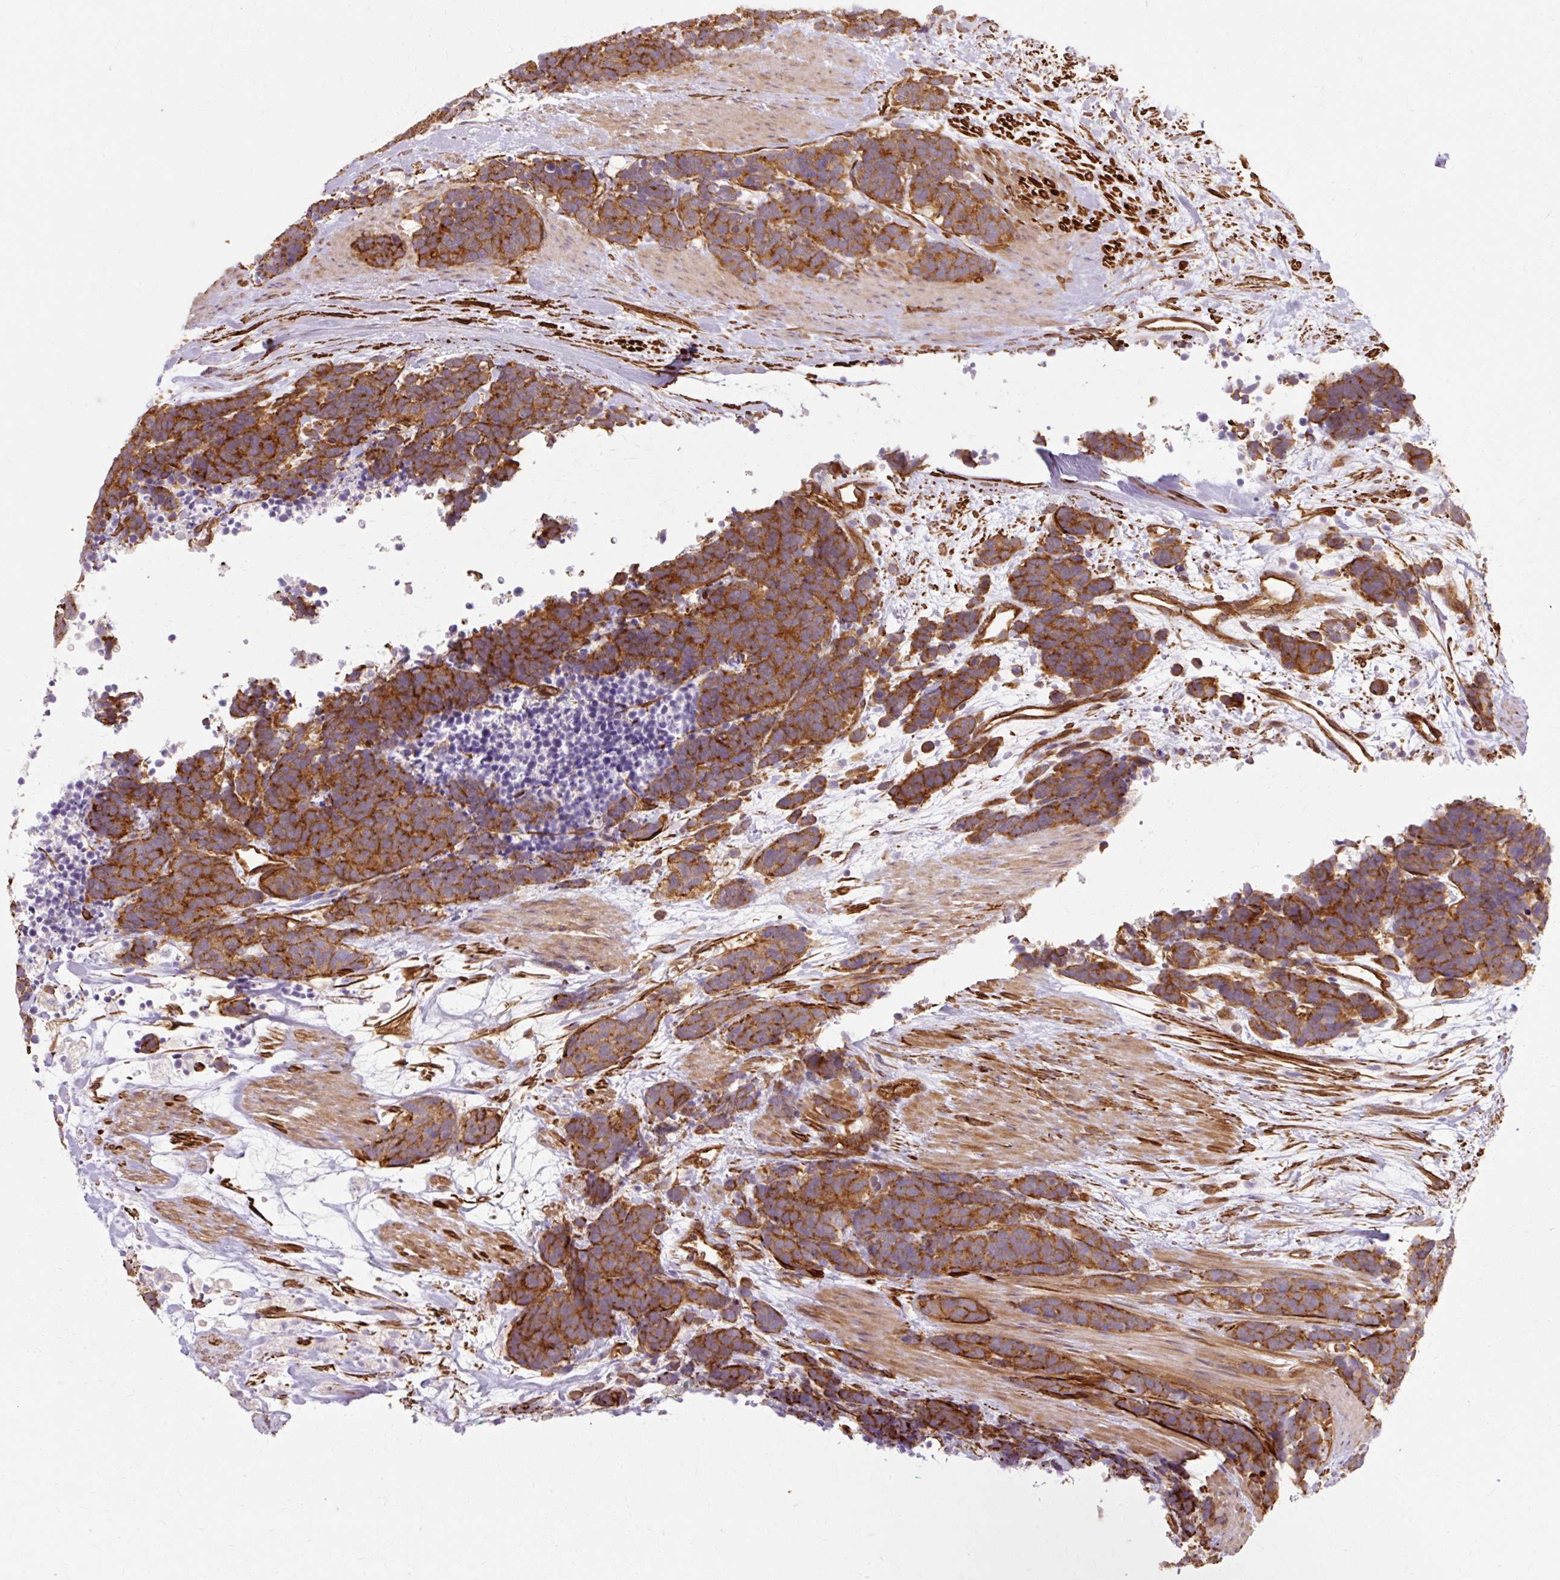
{"staining": {"intensity": "moderate", "quantity": ">75%", "location": "cytoplasmic/membranous"}, "tissue": "carcinoid", "cell_type": "Tumor cells", "image_type": "cancer", "snomed": [{"axis": "morphology", "description": "Carcinoma, NOS"}, {"axis": "morphology", "description": "Carcinoid, malignant, NOS"}, {"axis": "topography", "description": "Prostate"}], "caption": "Carcinoma stained with DAB (3,3'-diaminobenzidine) IHC displays medium levels of moderate cytoplasmic/membranous positivity in approximately >75% of tumor cells.", "gene": "CNN3", "patient": {"sex": "male", "age": 57}}